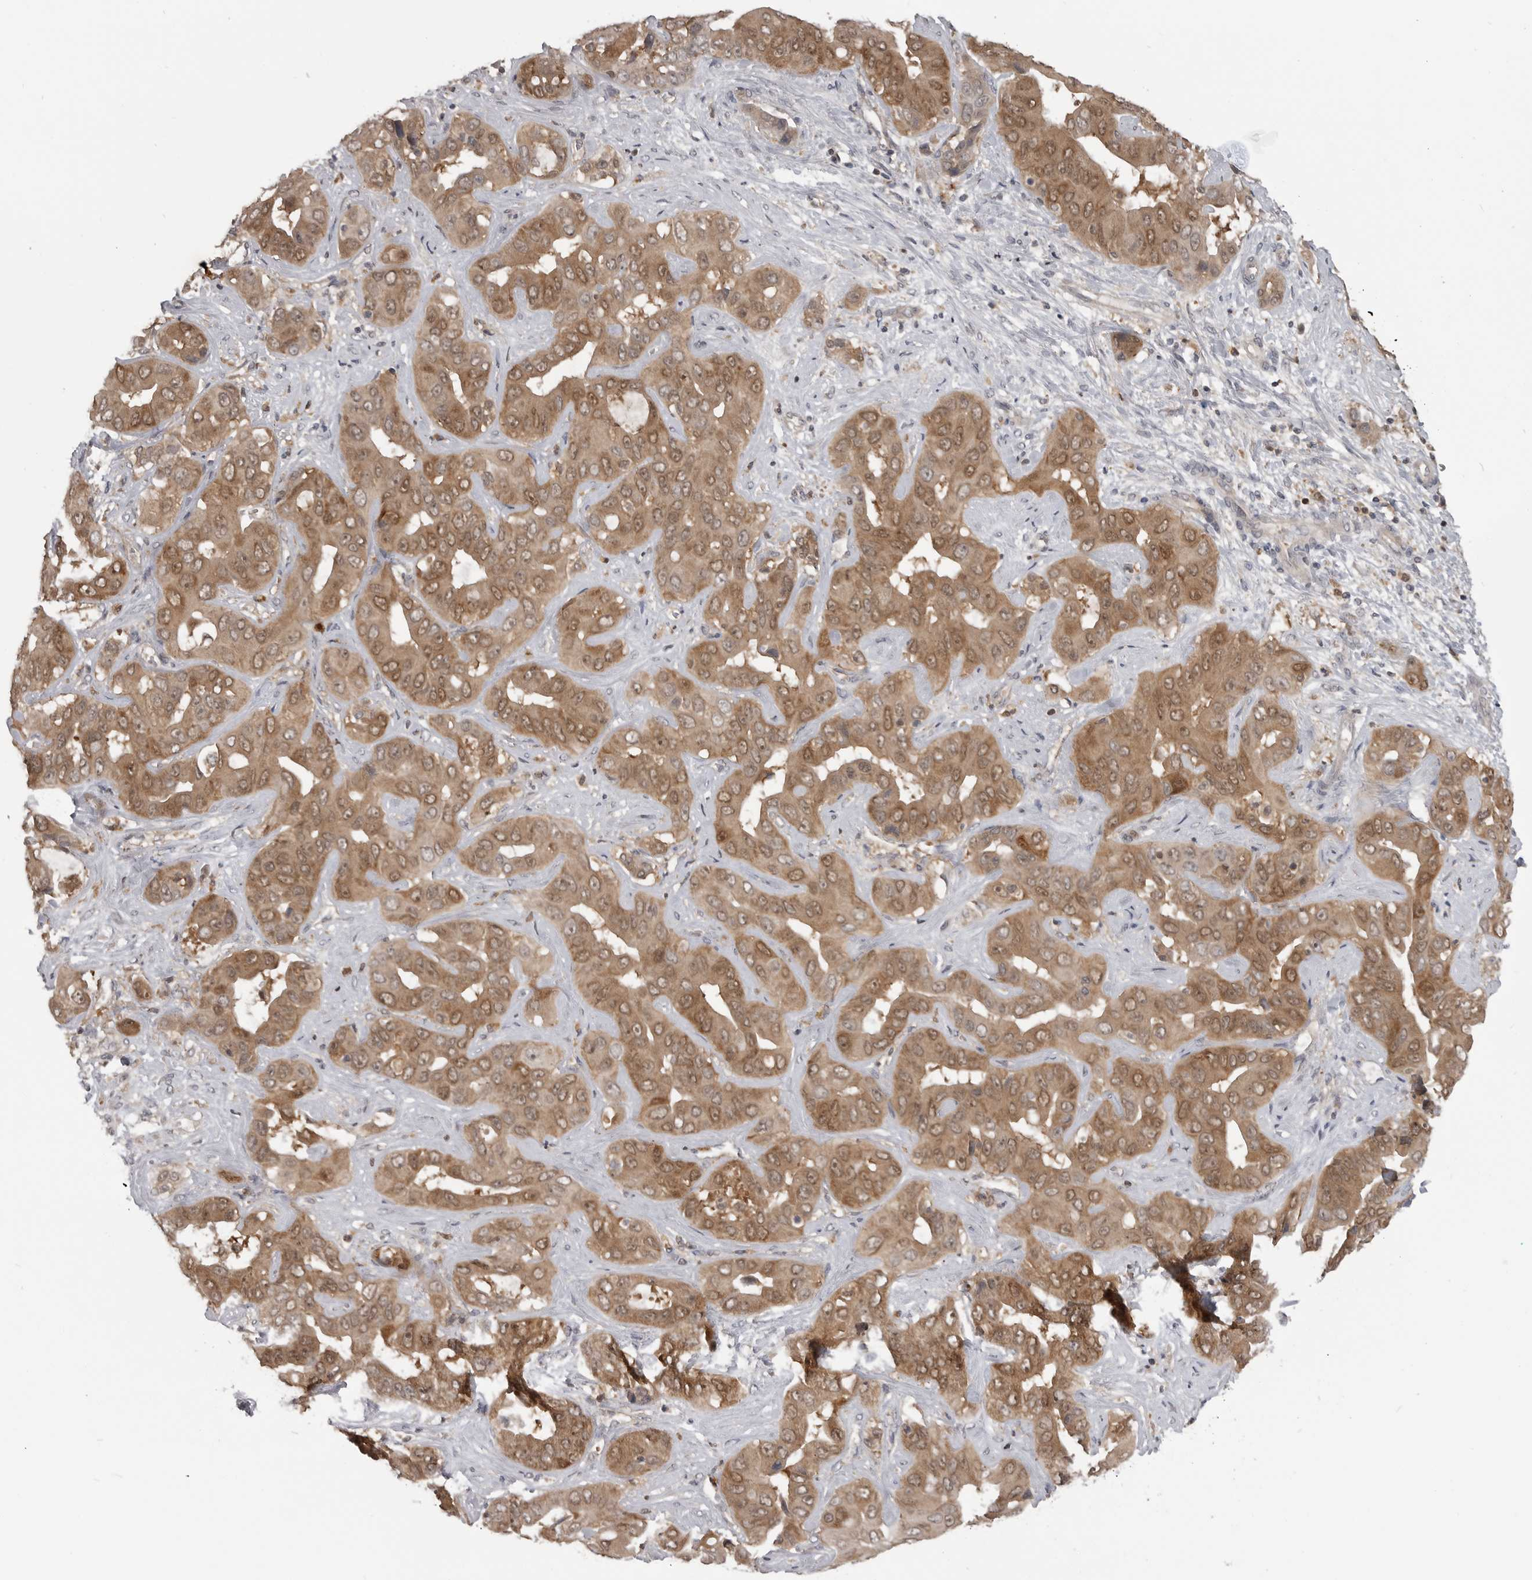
{"staining": {"intensity": "moderate", "quantity": ">75%", "location": "cytoplasmic/membranous,nuclear"}, "tissue": "liver cancer", "cell_type": "Tumor cells", "image_type": "cancer", "snomed": [{"axis": "morphology", "description": "Cholangiocarcinoma"}, {"axis": "topography", "description": "Liver"}], "caption": "Liver cholangiocarcinoma stained with a protein marker reveals moderate staining in tumor cells.", "gene": "MAPK13", "patient": {"sex": "female", "age": 52}}